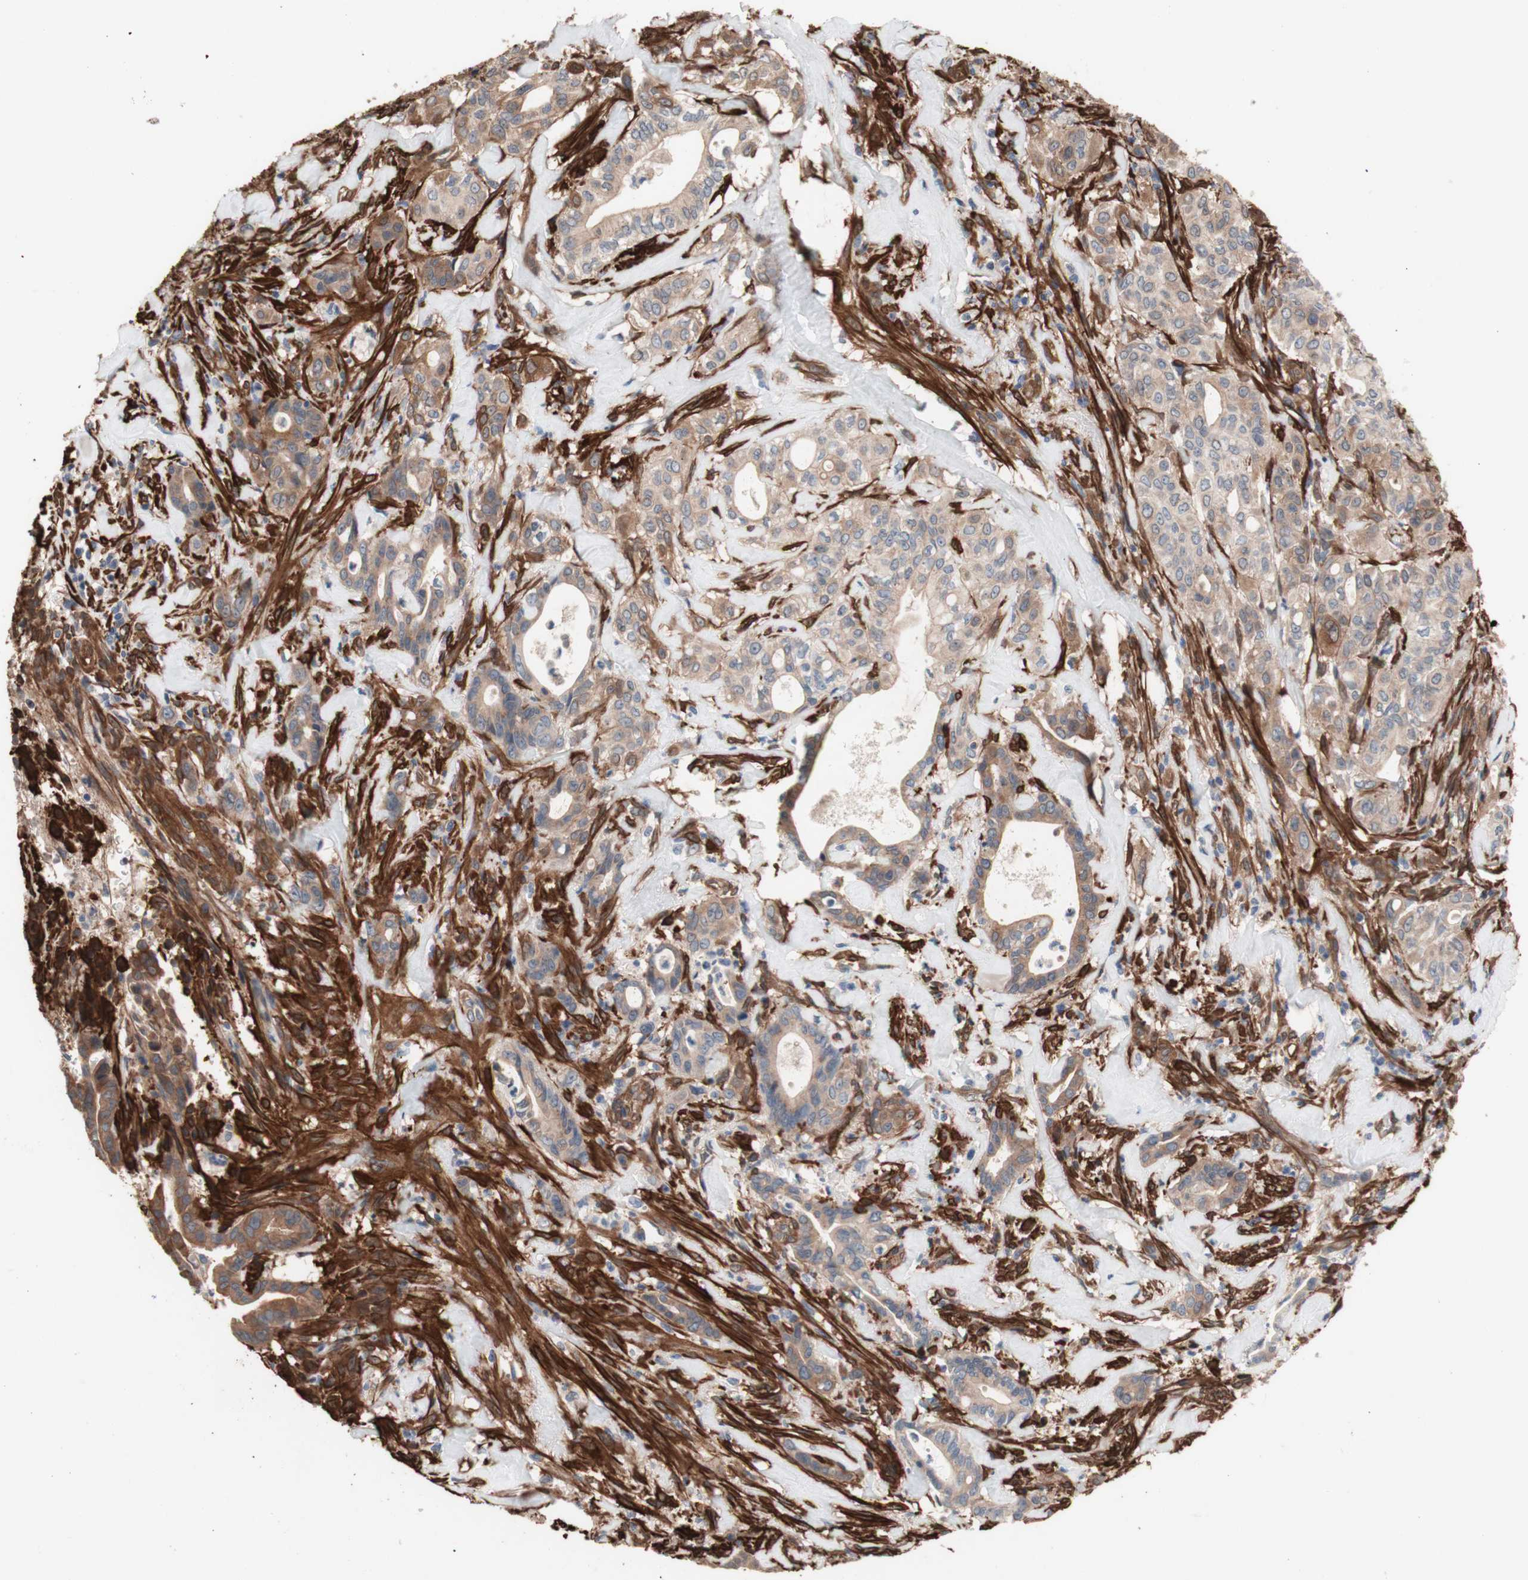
{"staining": {"intensity": "weak", "quantity": ">75%", "location": "cytoplasmic/membranous"}, "tissue": "liver cancer", "cell_type": "Tumor cells", "image_type": "cancer", "snomed": [{"axis": "morphology", "description": "Cholangiocarcinoma"}, {"axis": "topography", "description": "Liver"}], "caption": "Immunohistochemistry (DAB) staining of human liver cancer exhibits weak cytoplasmic/membranous protein staining in about >75% of tumor cells.", "gene": "CNN3", "patient": {"sex": "female", "age": 67}}